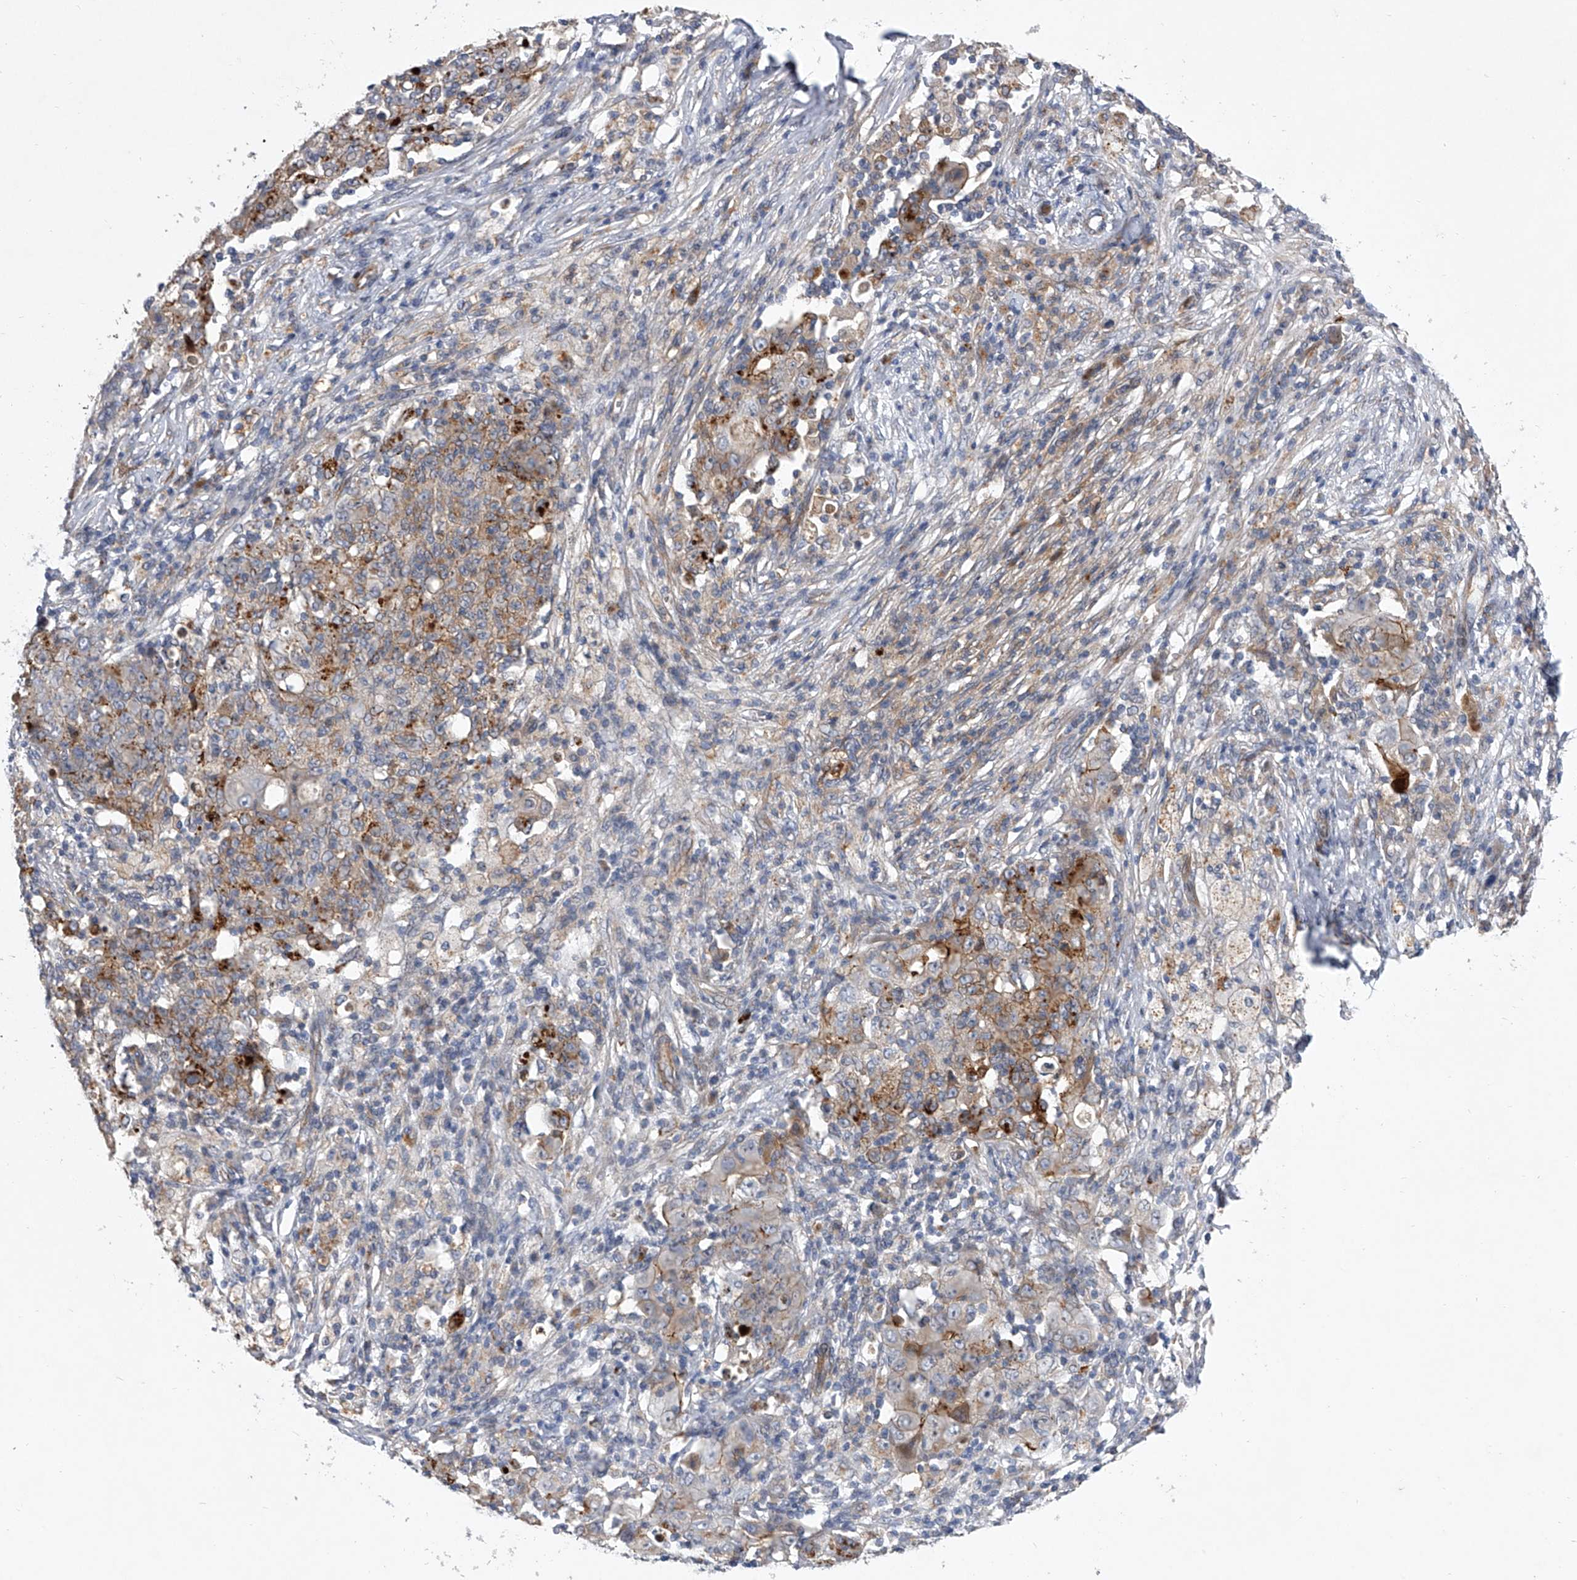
{"staining": {"intensity": "weak", "quantity": "<25%", "location": "cytoplasmic/membranous"}, "tissue": "ovarian cancer", "cell_type": "Tumor cells", "image_type": "cancer", "snomed": [{"axis": "morphology", "description": "Carcinoma, endometroid"}, {"axis": "topography", "description": "Ovary"}], "caption": "This is an IHC micrograph of human ovarian cancer. There is no expression in tumor cells.", "gene": "MINDY4", "patient": {"sex": "female", "age": 42}}